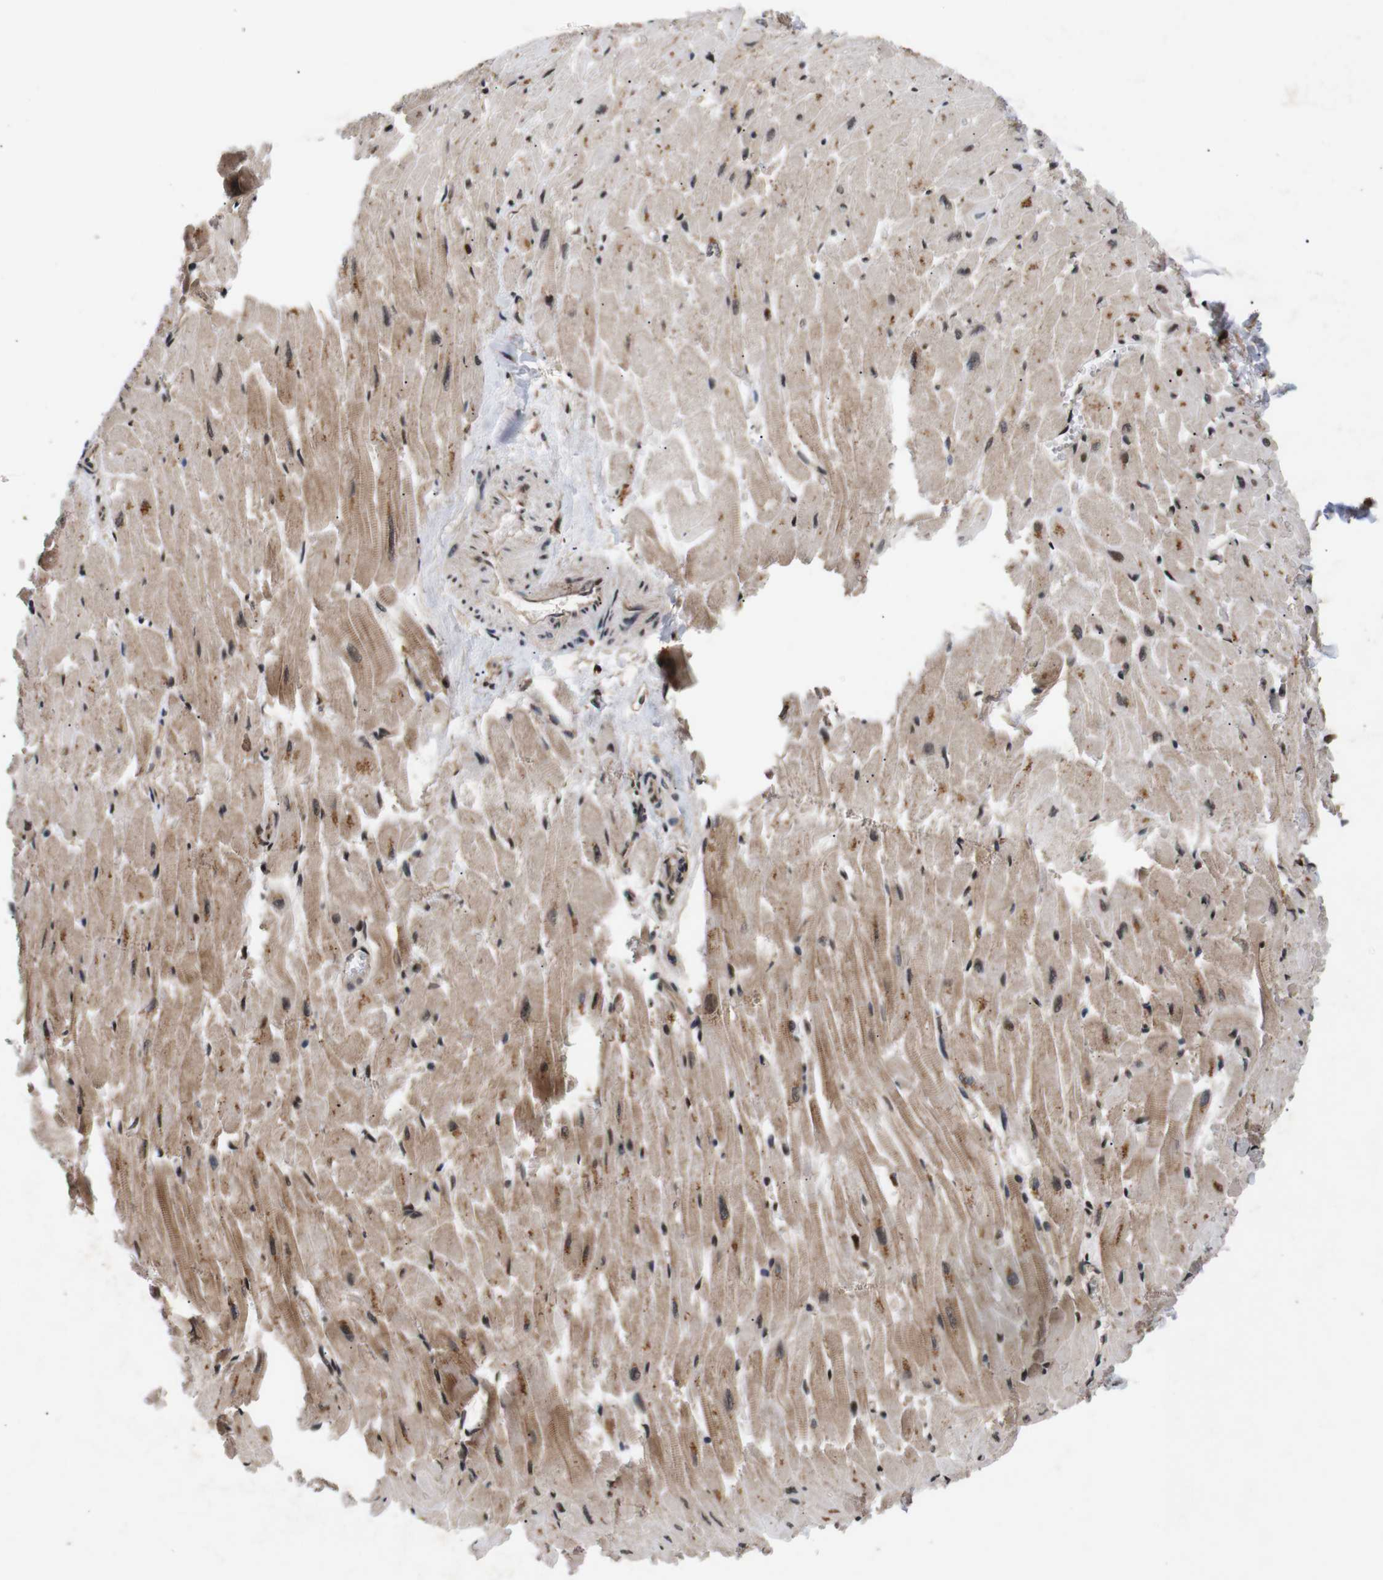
{"staining": {"intensity": "moderate", "quantity": ">75%", "location": "cytoplasmic/membranous,nuclear"}, "tissue": "heart muscle", "cell_type": "Cardiomyocytes", "image_type": "normal", "snomed": [{"axis": "morphology", "description": "Normal tissue, NOS"}, {"axis": "topography", "description": "Heart"}], "caption": "Immunohistochemical staining of unremarkable heart muscle exhibits medium levels of moderate cytoplasmic/membranous,nuclear expression in approximately >75% of cardiomyocytes.", "gene": "KIF23", "patient": {"sex": "female", "age": 19}}